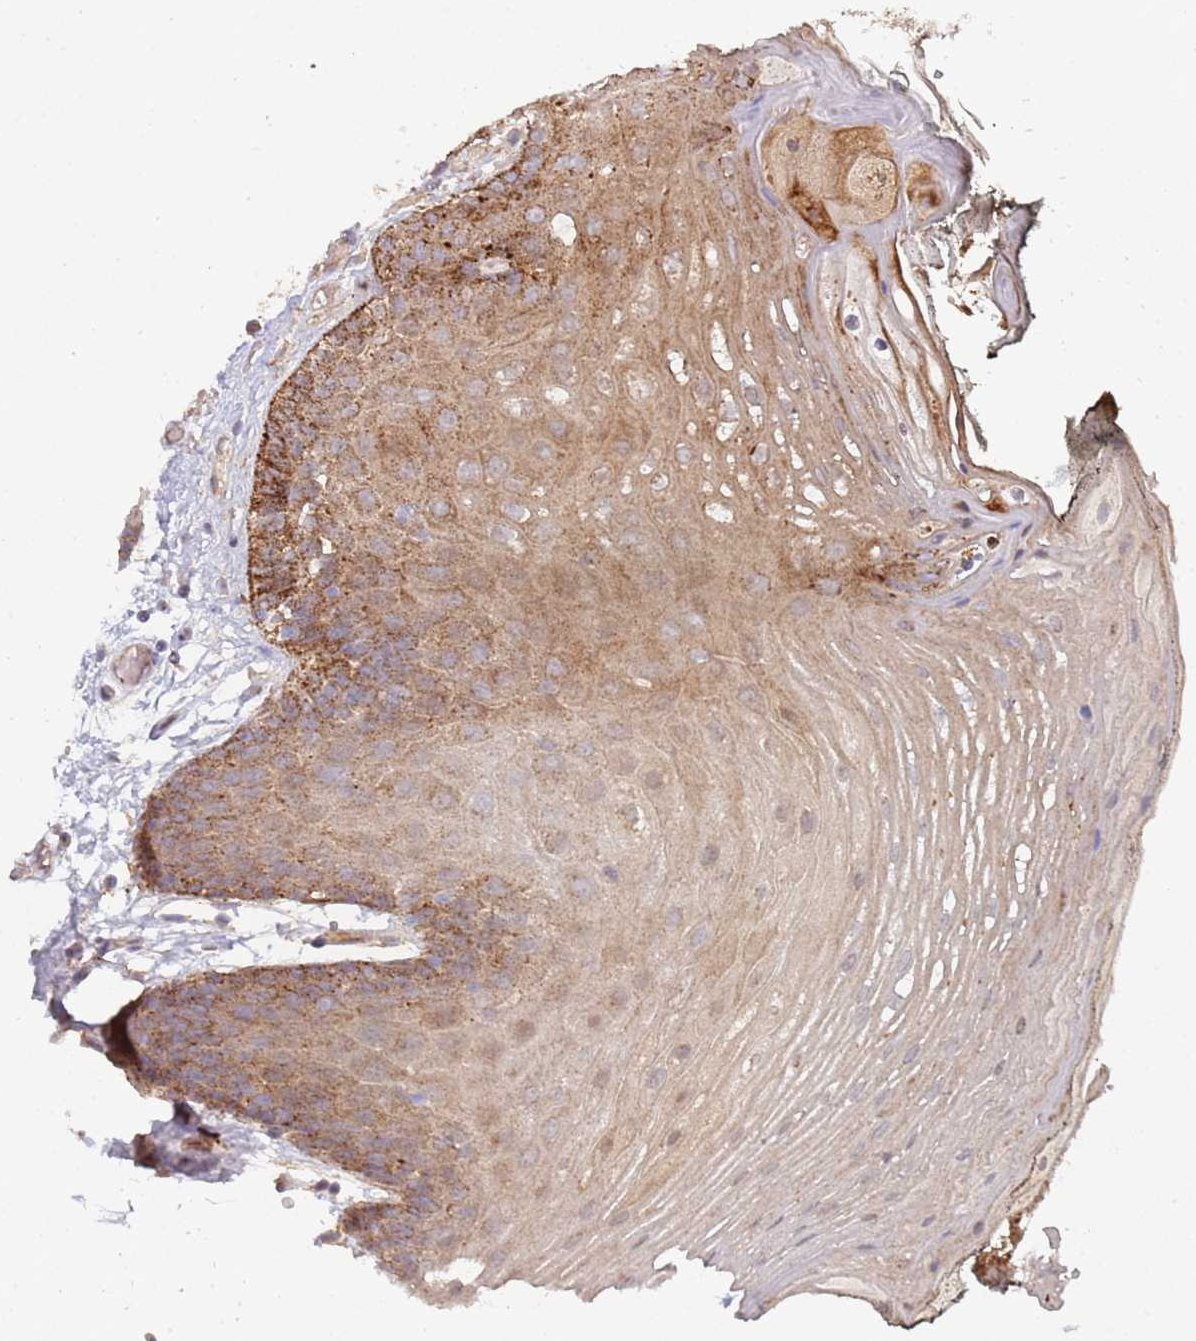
{"staining": {"intensity": "moderate", "quantity": "25%-75%", "location": "cytoplasmic/membranous"}, "tissue": "oral mucosa", "cell_type": "Squamous epithelial cells", "image_type": "normal", "snomed": [{"axis": "morphology", "description": "Normal tissue, NOS"}, {"axis": "morphology", "description": "Squamous cell carcinoma, NOS"}, {"axis": "topography", "description": "Oral tissue"}, {"axis": "topography", "description": "Head-Neck"}], "caption": "This histopathology image demonstrates benign oral mucosa stained with immunohistochemistry to label a protein in brown. The cytoplasmic/membranous of squamous epithelial cells show moderate positivity for the protein. Nuclei are counter-stained blue.", "gene": "ABCB6", "patient": {"sex": "female", "age": 81}}